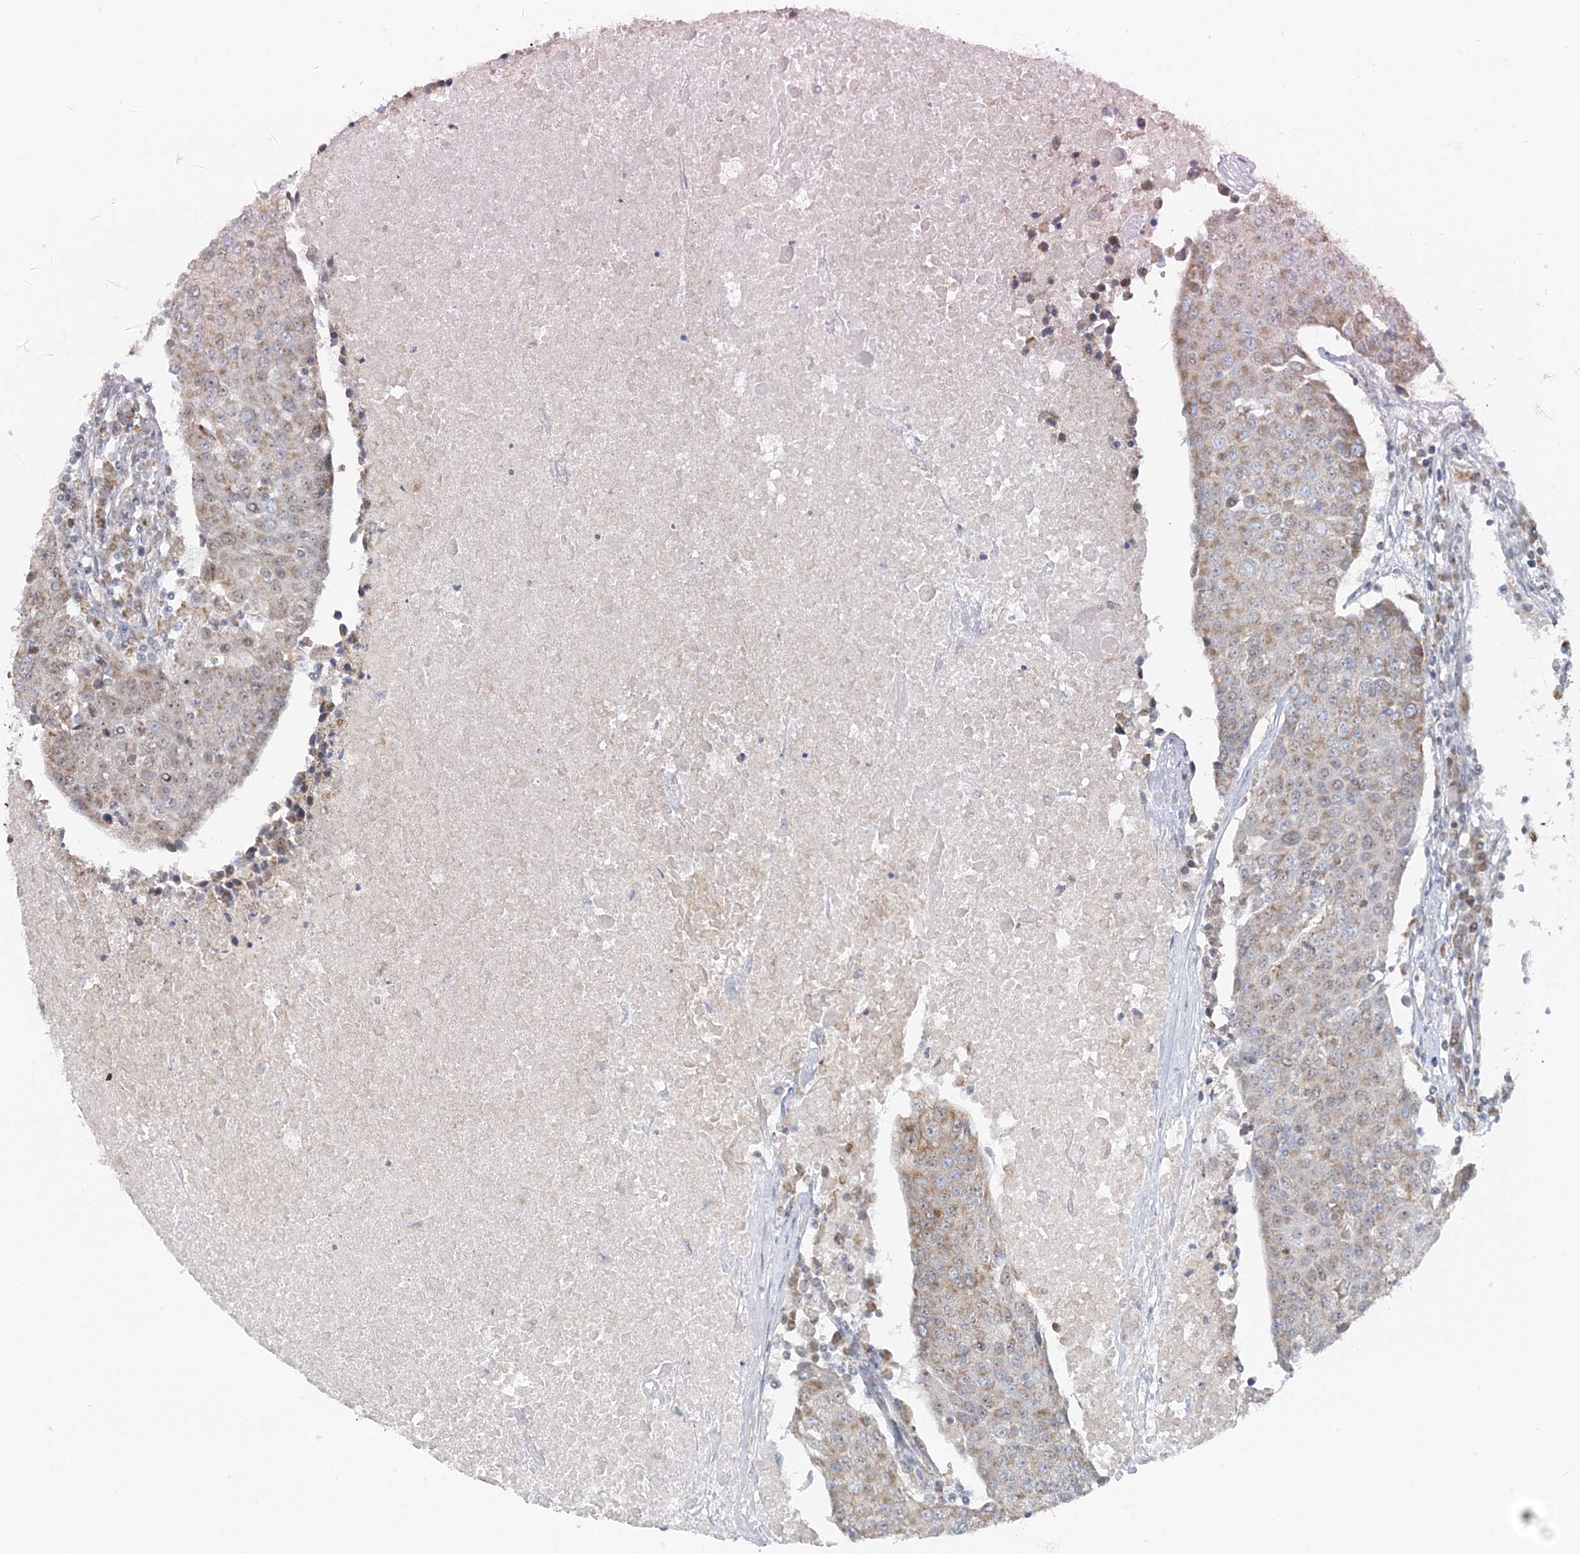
{"staining": {"intensity": "weak", "quantity": ">75%", "location": "cytoplasmic/membranous"}, "tissue": "urothelial cancer", "cell_type": "Tumor cells", "image_type": "cancer", "snomed": [{"axis": "morphology", "description": "Urothelial carcinoma, High grade"}, {"axis": "topography", "description": "Urinary bladder"}], "caption": "Immunohistochemical staining of high-grade urothelial carcinoma demonstrates weak cytoplasmic/membranous protein staining in approximately >75% of tumor cells. The staining was performed using DAB, with brown indicating positive protein expression. Nuclei are stained blue with hematoxylin.", "gene": "RNF150", "patient": {"sex": "female", "age": 85}}